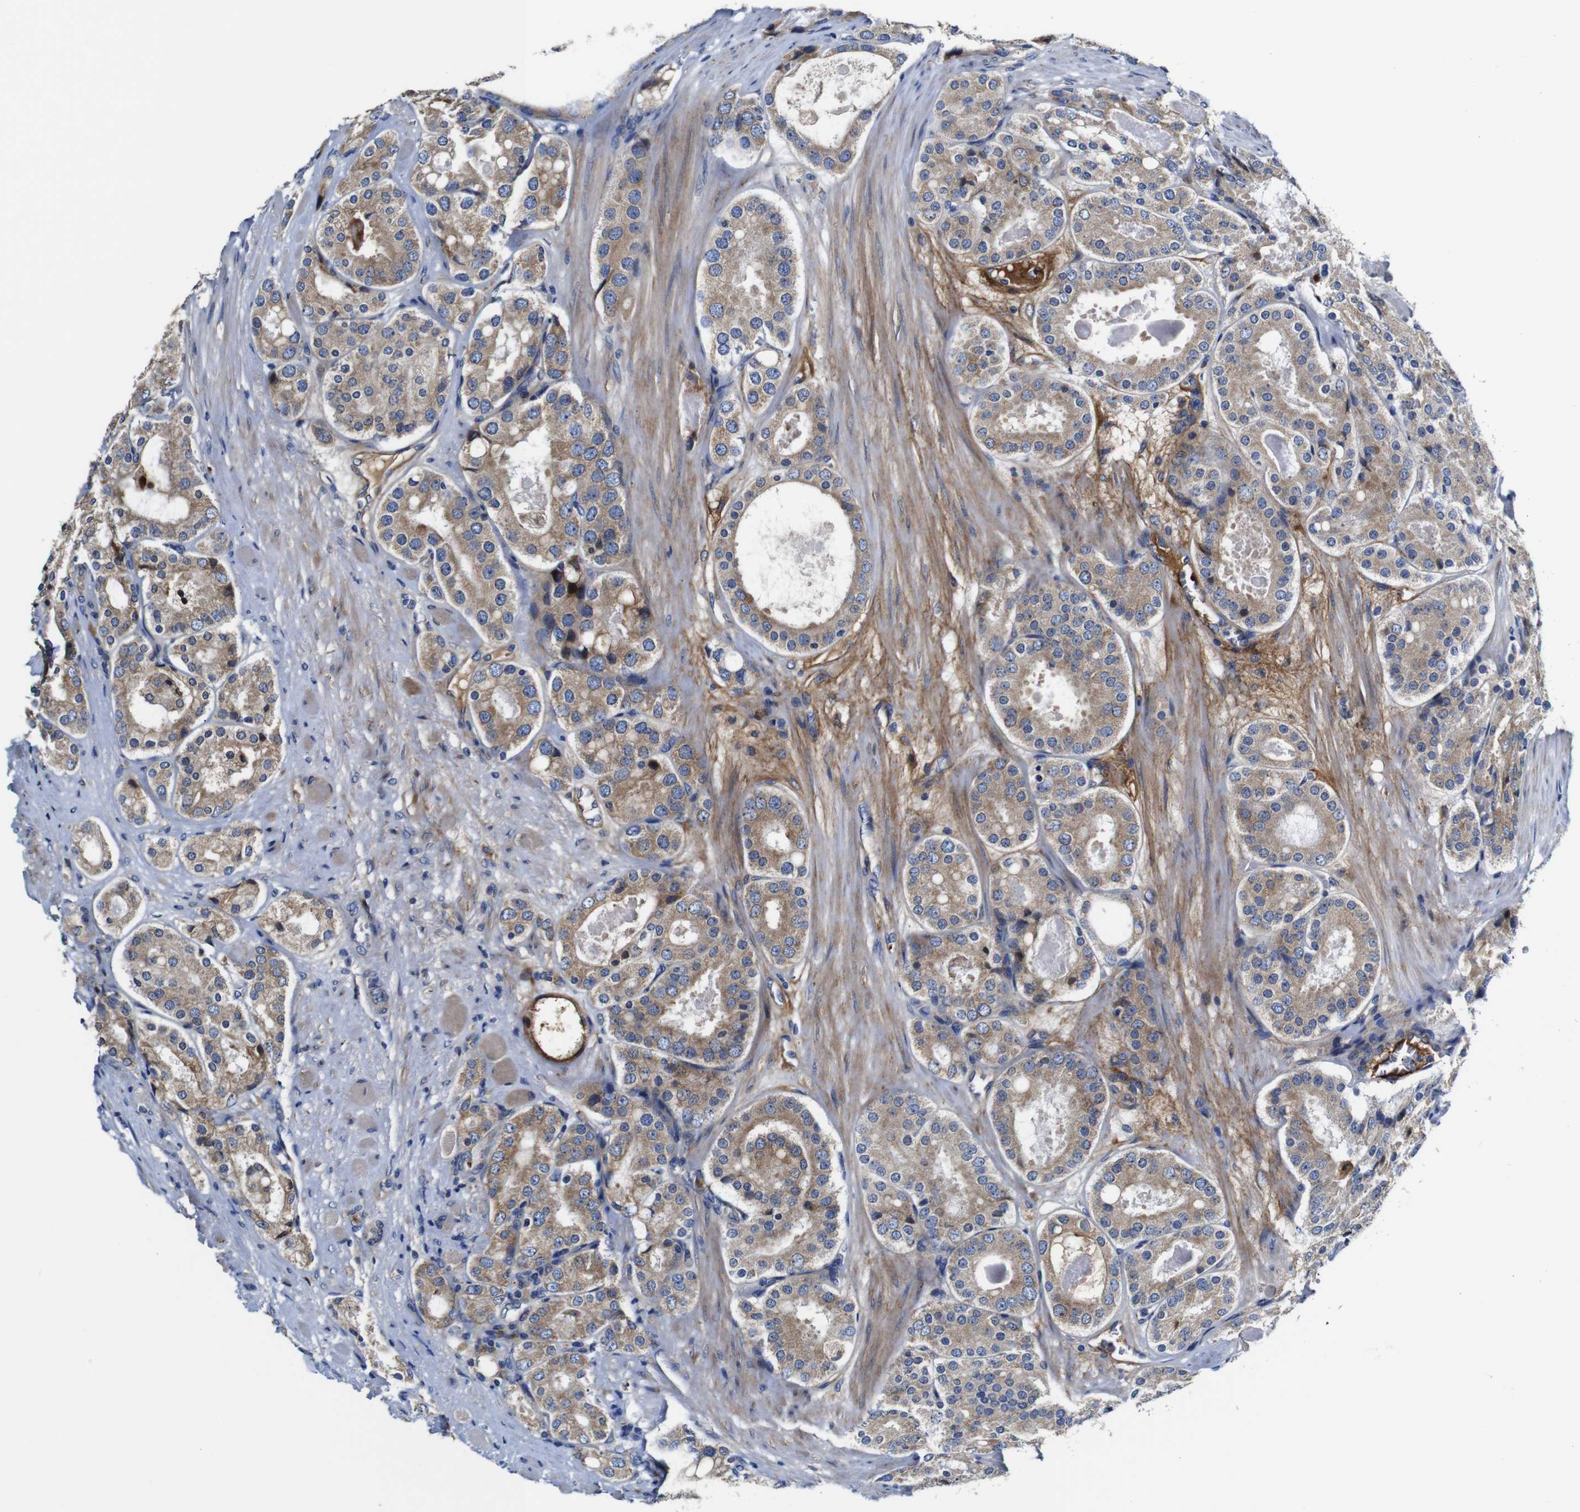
{"staining": {"intensity": "weak", "quantity": ">75%", "location": "cytoplasmic/membranous"}, "tissue": "prostate cancer", "cell_type": "Tumor cells", "image_type": "cancer", "snomed": [{"axis": "morphology", "description": "Adenocarcinoma, High grade"}, {"axis": "topography", "description": "Prostate"}], "caption": "Immunohistochemistry (IHC) of human prostate cancer (adenocarcinoma (high-grade)) exhibits low levels of weak cytoplasmic/membranous staining in about >75% of tumor cells.", "gene": "CLCC1", "patient": {"sex": "male", "age": 65}}